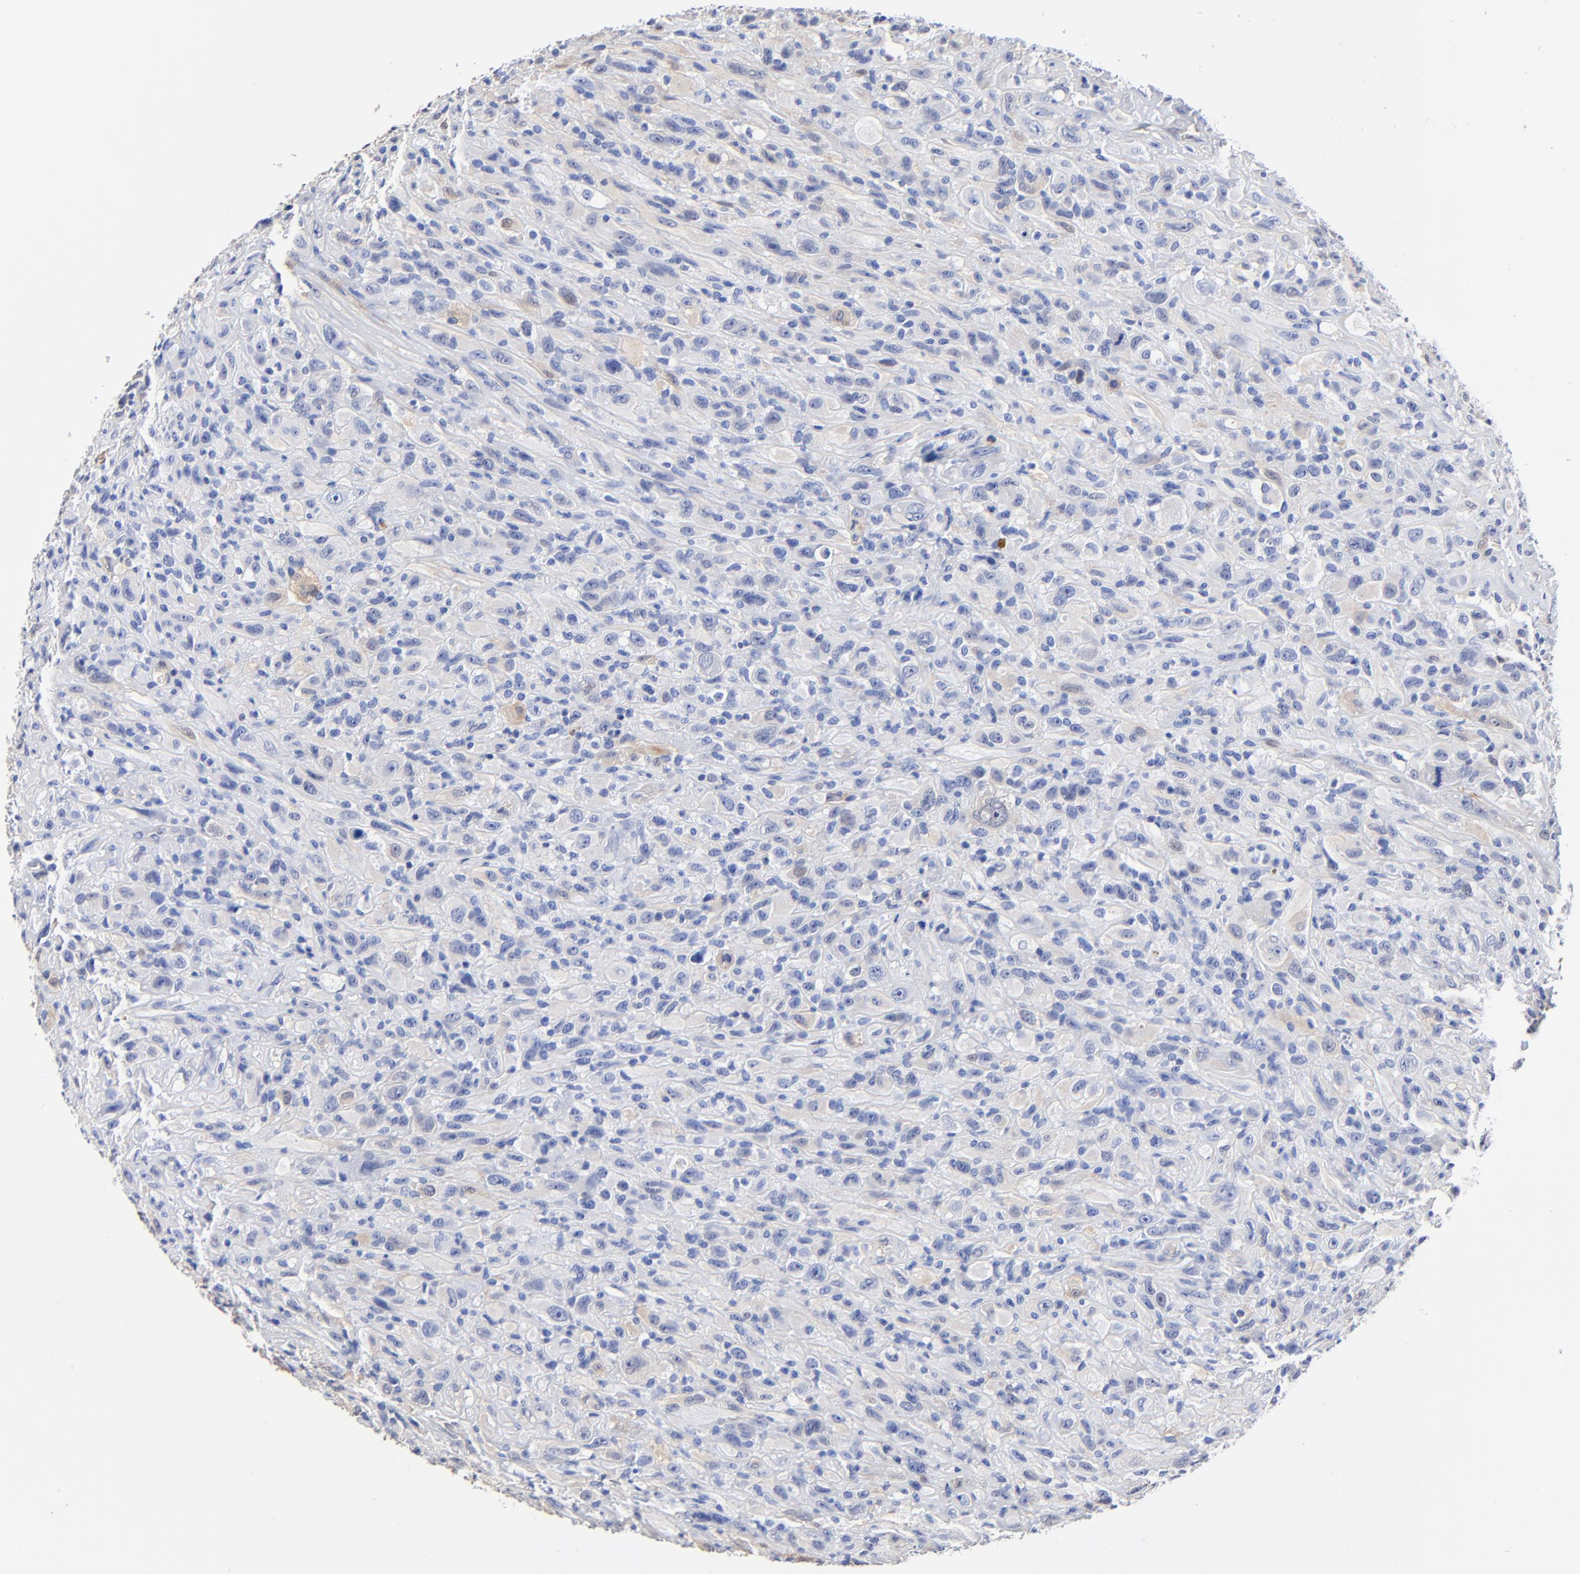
{"staining": {"intensity": "negative", "quantity": "none", "location": "none"}, "tissue": "glioma", "cell_type": "Tumor cells", "image_type": "cancer", "snomed": [{"axis": "morphology", "description": "Glioma, malignant, High grade"}, {"axis": "topography", "description": "Brain"}], "caption": "Immunohistochemistry image of malignant glioma (high-grade) stained for a protein (brown), which shows no expression in tumor cells.", "gene": "TAGLN2", "patient": {"sex": "male", "age": 48}}